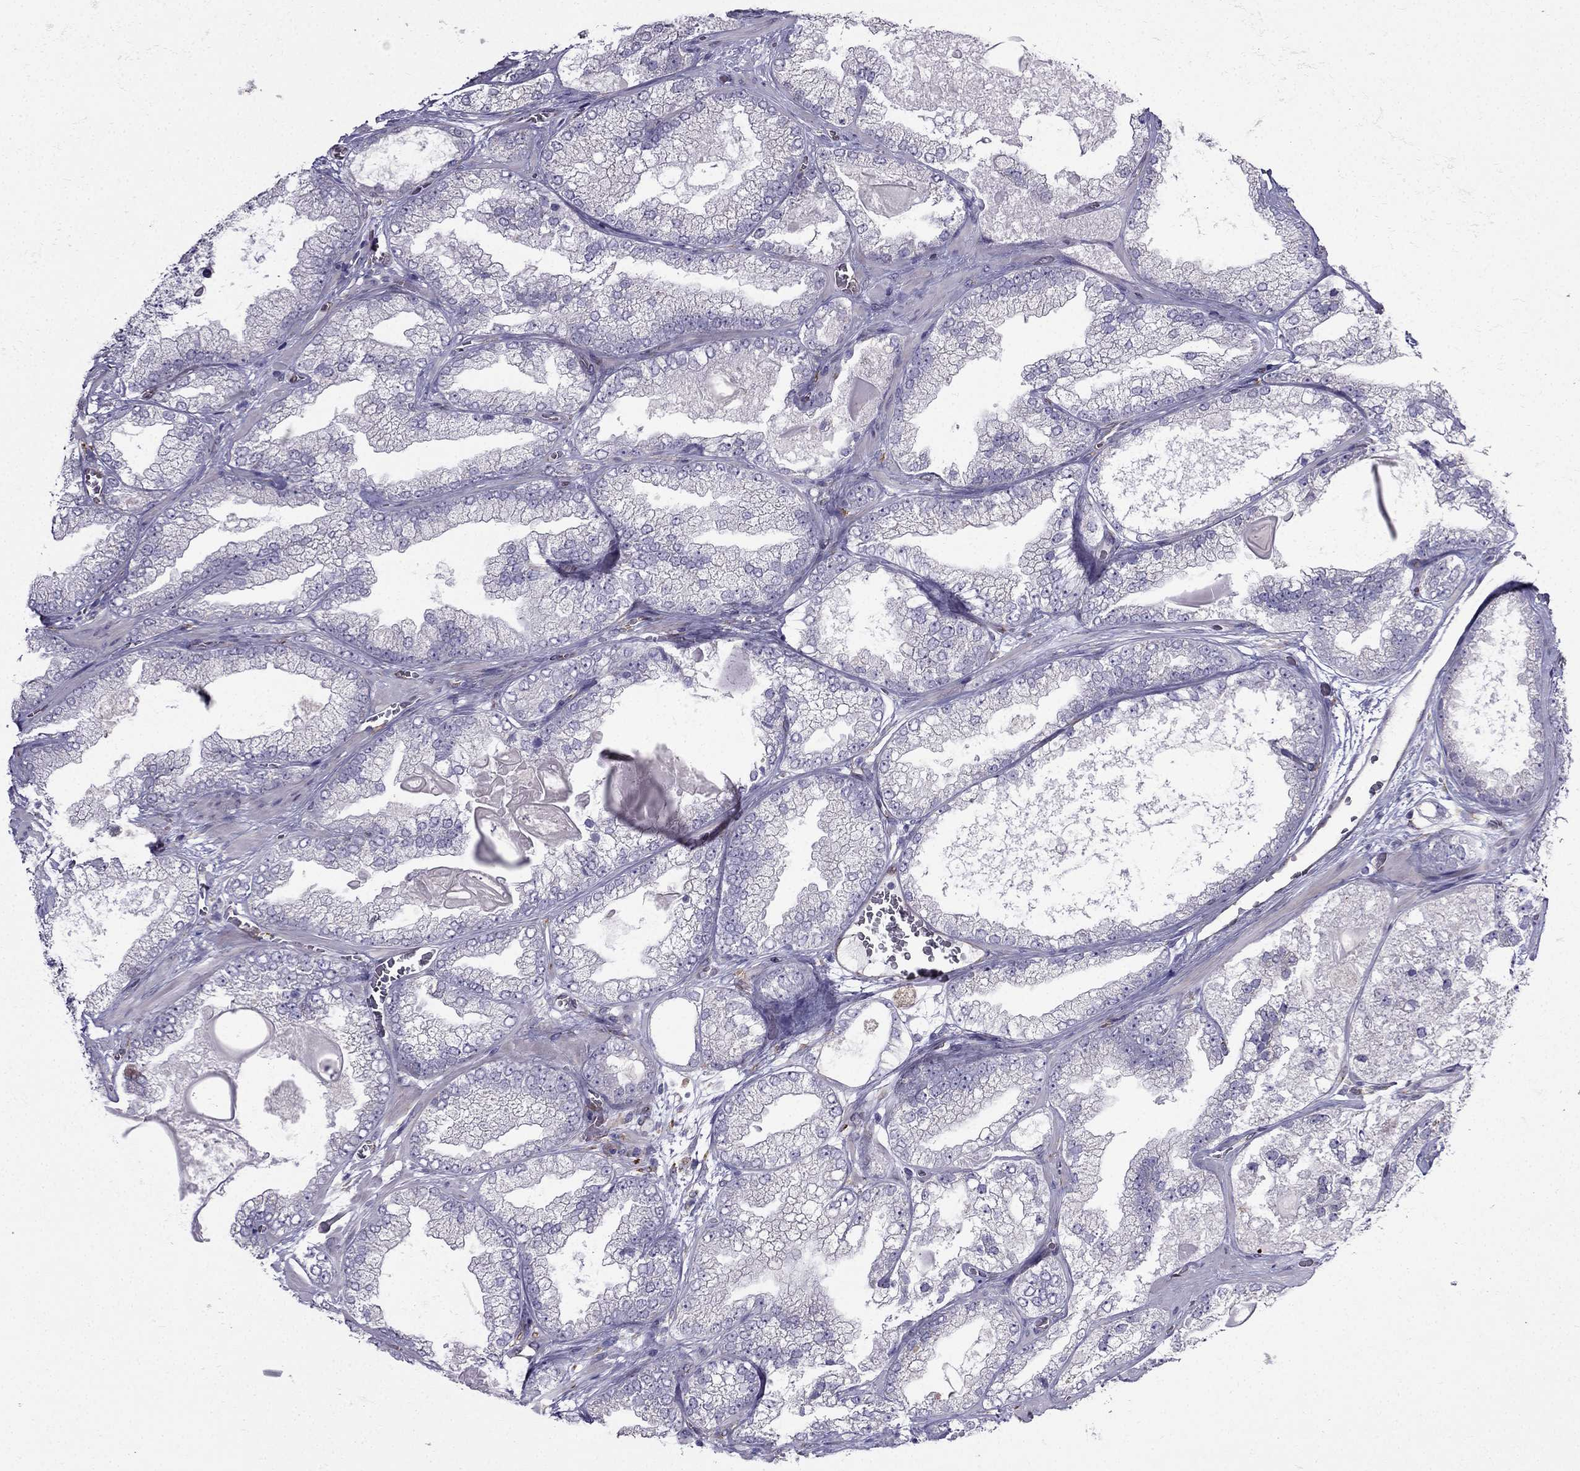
{"staining": {"intensity": "negative", "quantity": "none", "location": "none"}, "tissue": "prostate cancer", "cell_type": "Tumor cells", "image_type": "cancer", "snomed": [{"axis": "morphology", "description": "Adenocarcinoma, Low grade"}, {"axis": "topography", "description": "Prostate"}], "caption": "Tumor cells are negative for protein expression in human prostate cancer.", "gene": "IKBIP", "patient": {"sex": "male", "age": 57}}